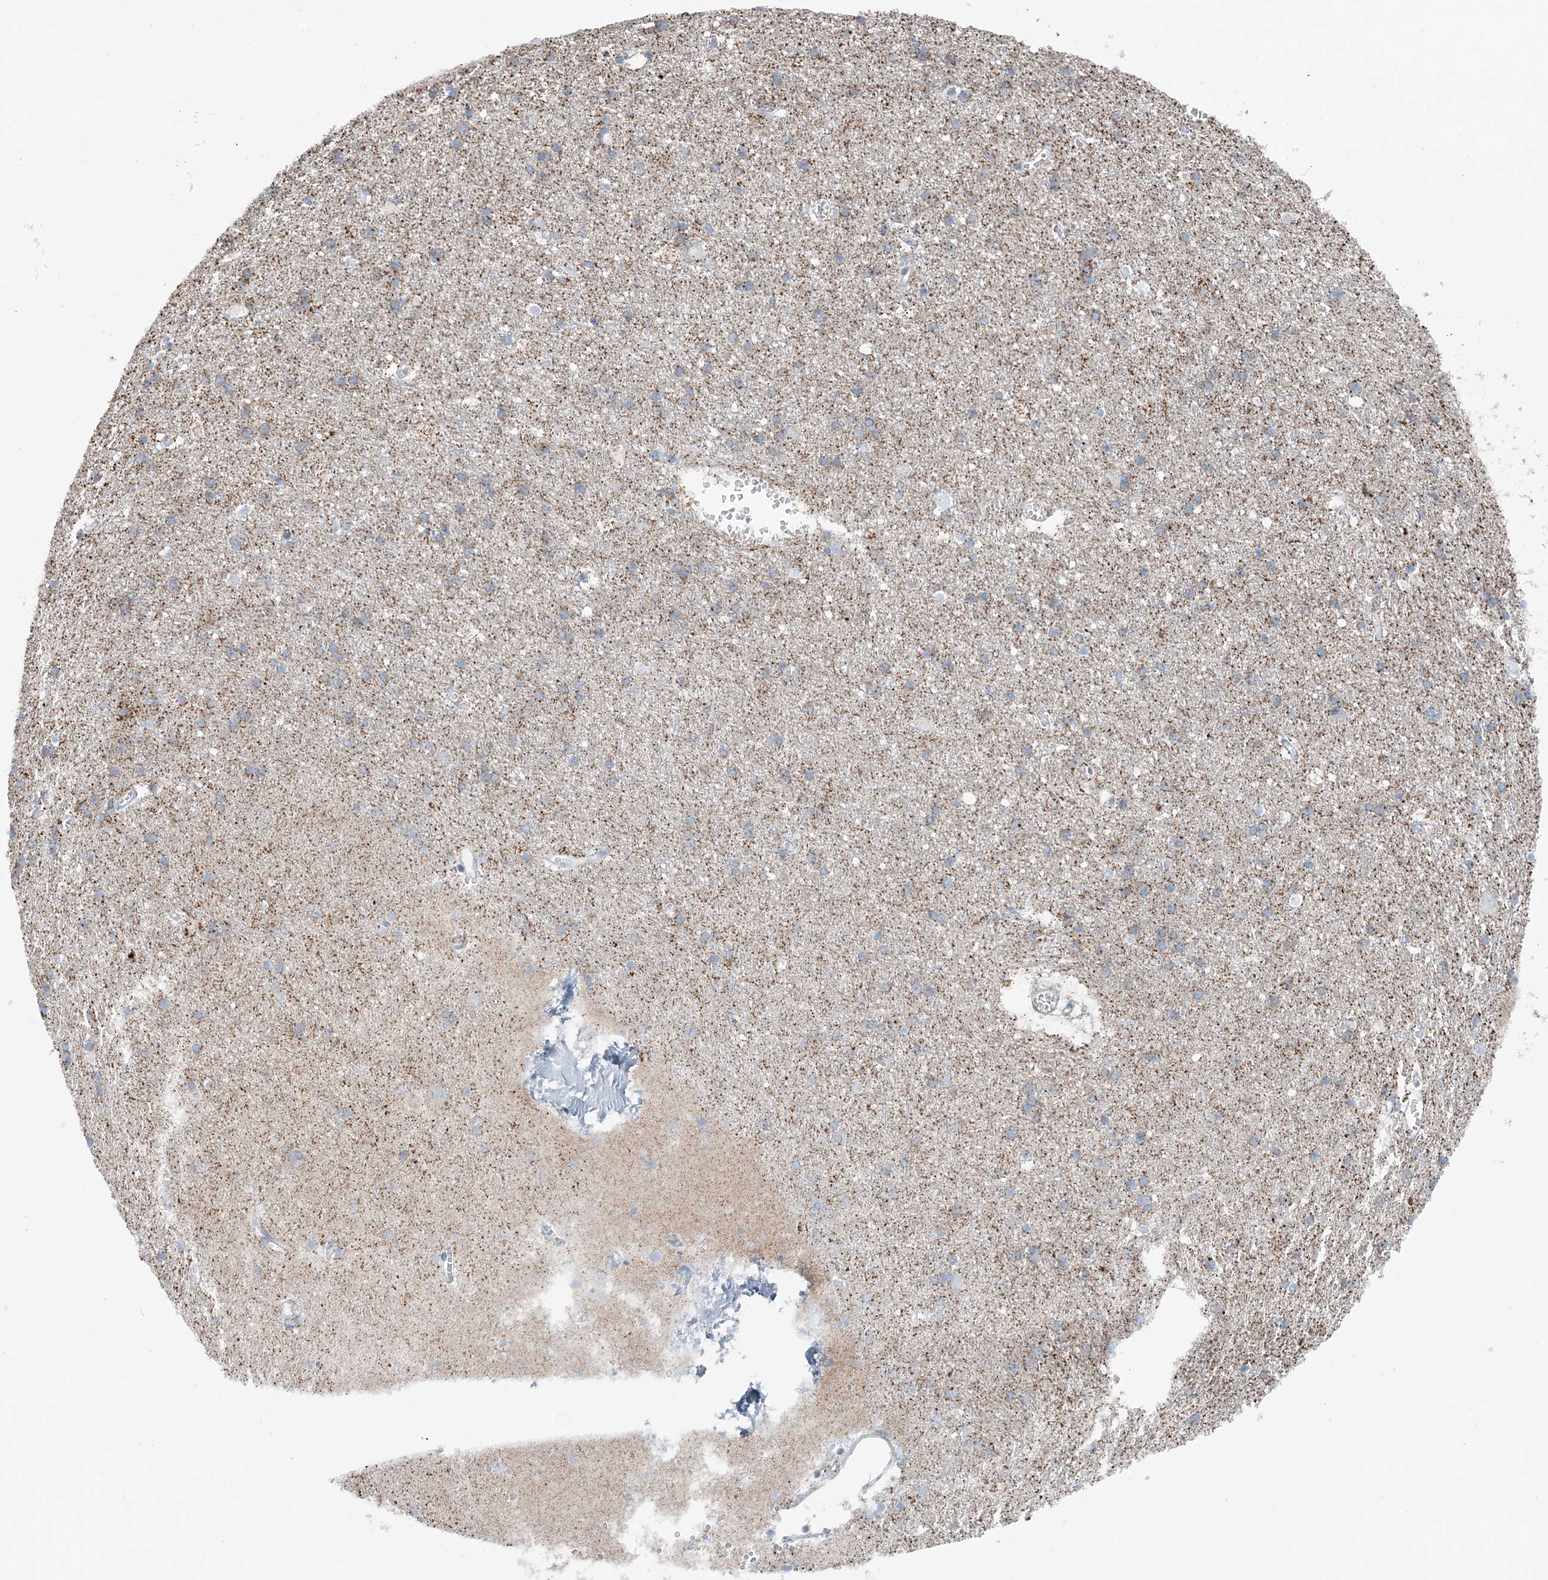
{"staining": {"intensity": "negative", "quantity": "none", "location": "none"}, "tissue": "cerebral cortex", "cell_type": "Endothelial cells", "image_type": "normal", "snomed": [{"axis": "morphology", "description": "Normal tissue, NOS"}, {"axis": "topography", "description": "Cerebral cortex"}], "caption": "This image is of unremarkable cerebral cortex stained with immunohistochemistry (IHC) to label a protein in brown with the nuclei are counter-stained blue. There is no expression in endothelial cells. (Stains: DAB immunohistochemistry (IHC) with hematoxylin counter stain, Microscopy: brightfield microscopy at high magnification).", "gene": "INTU", "patient": {"sex": "male", "age": 54}}